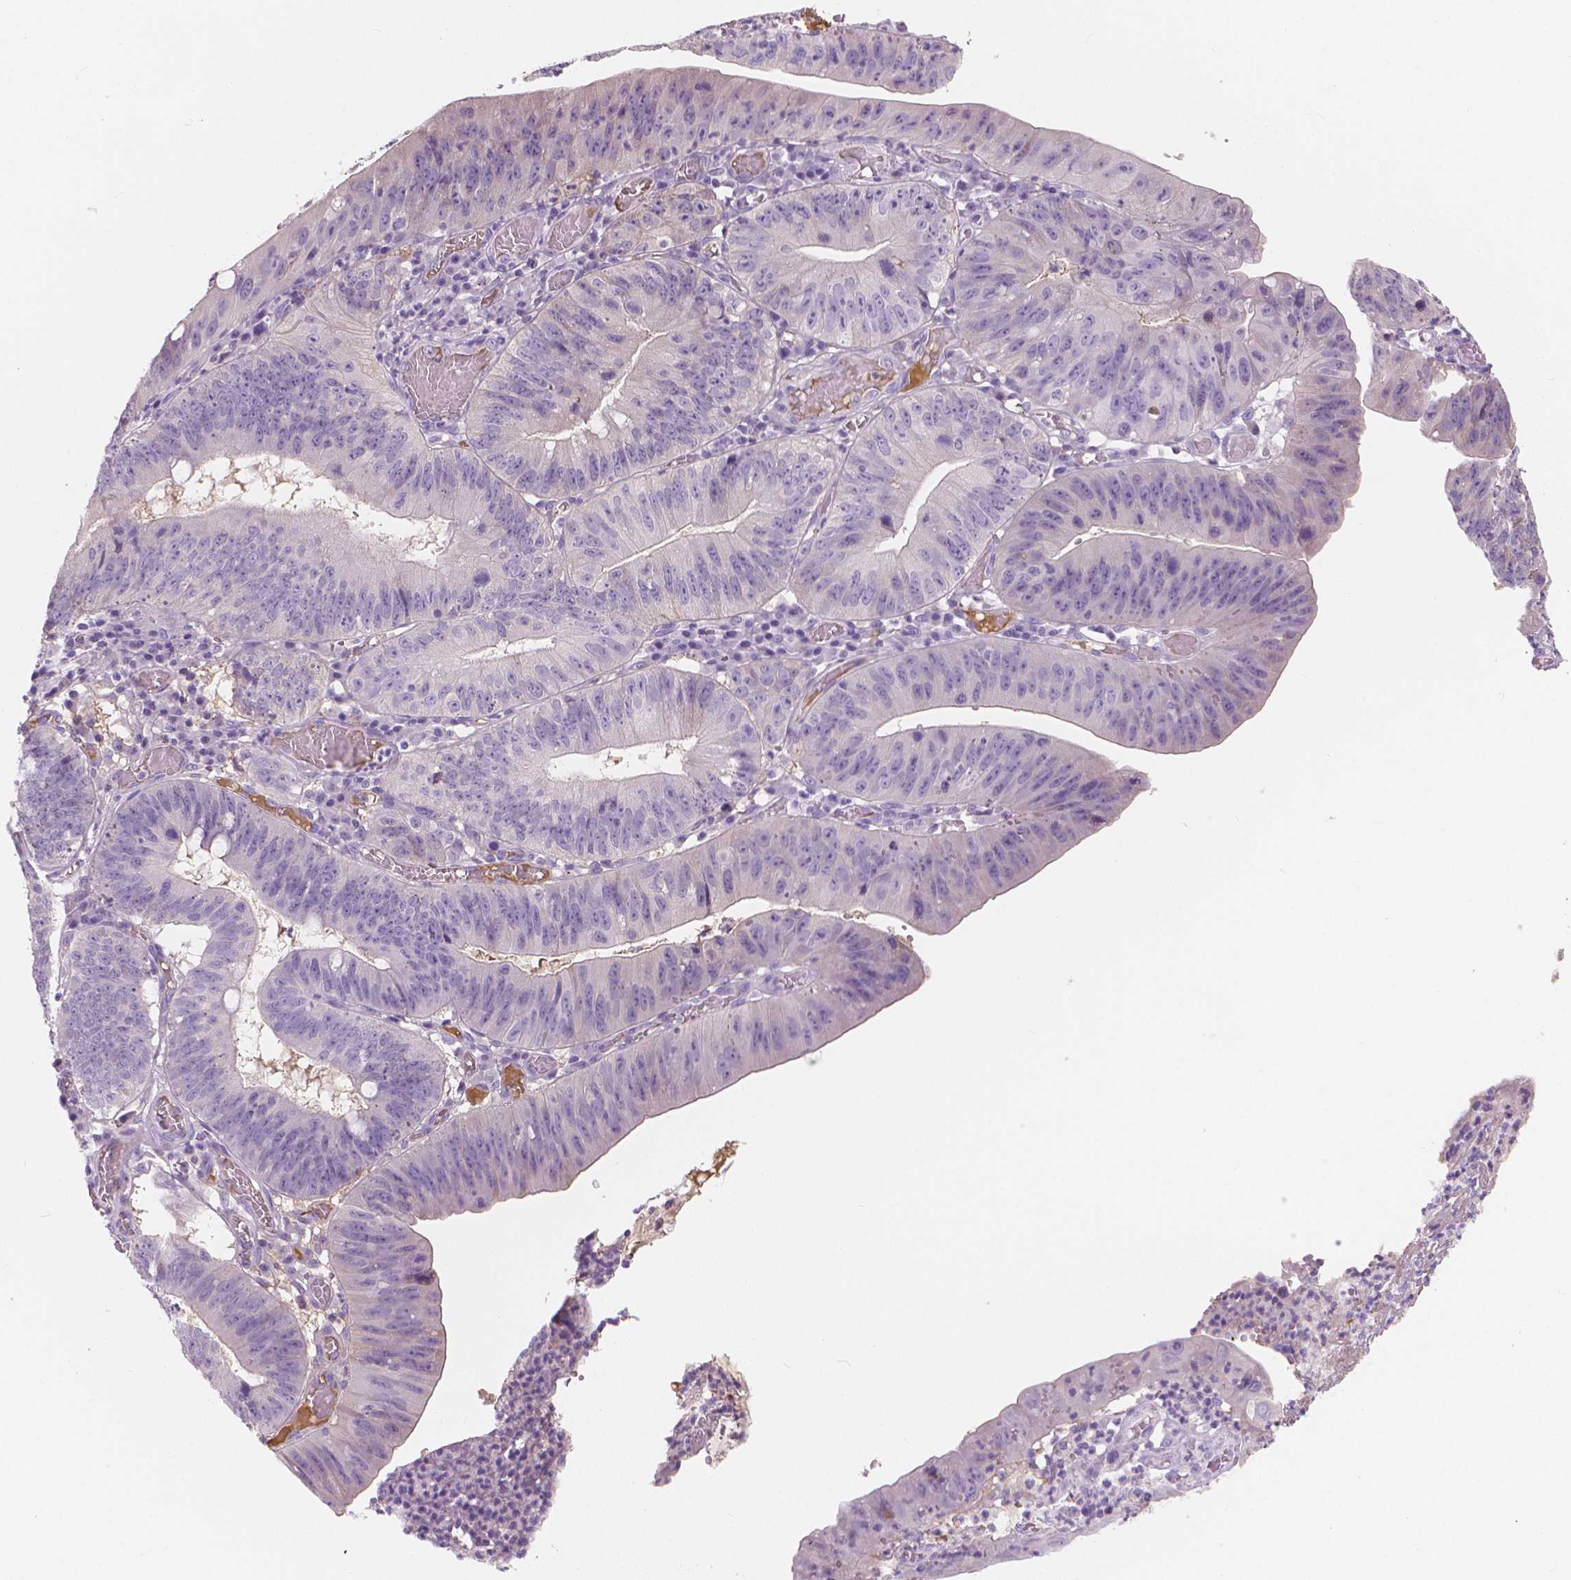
{"staining": {"intensity": "negative", "quantity": "none", "location": "none"}, "tissue": "stomach cancer", "cell_type": "Tumor cells", "image_type": "cancer", "snomed": [{"axis": "morphology", "description": "Adenocarcinoma, NOS"}, {"axis": "topography", "description": "Stomach"}], "caption": "Tumor cells show no significant staining in adenocarcinoma (stomach).", "gene": "APOA4", "patient": {"sex": "male", "age": 59}}